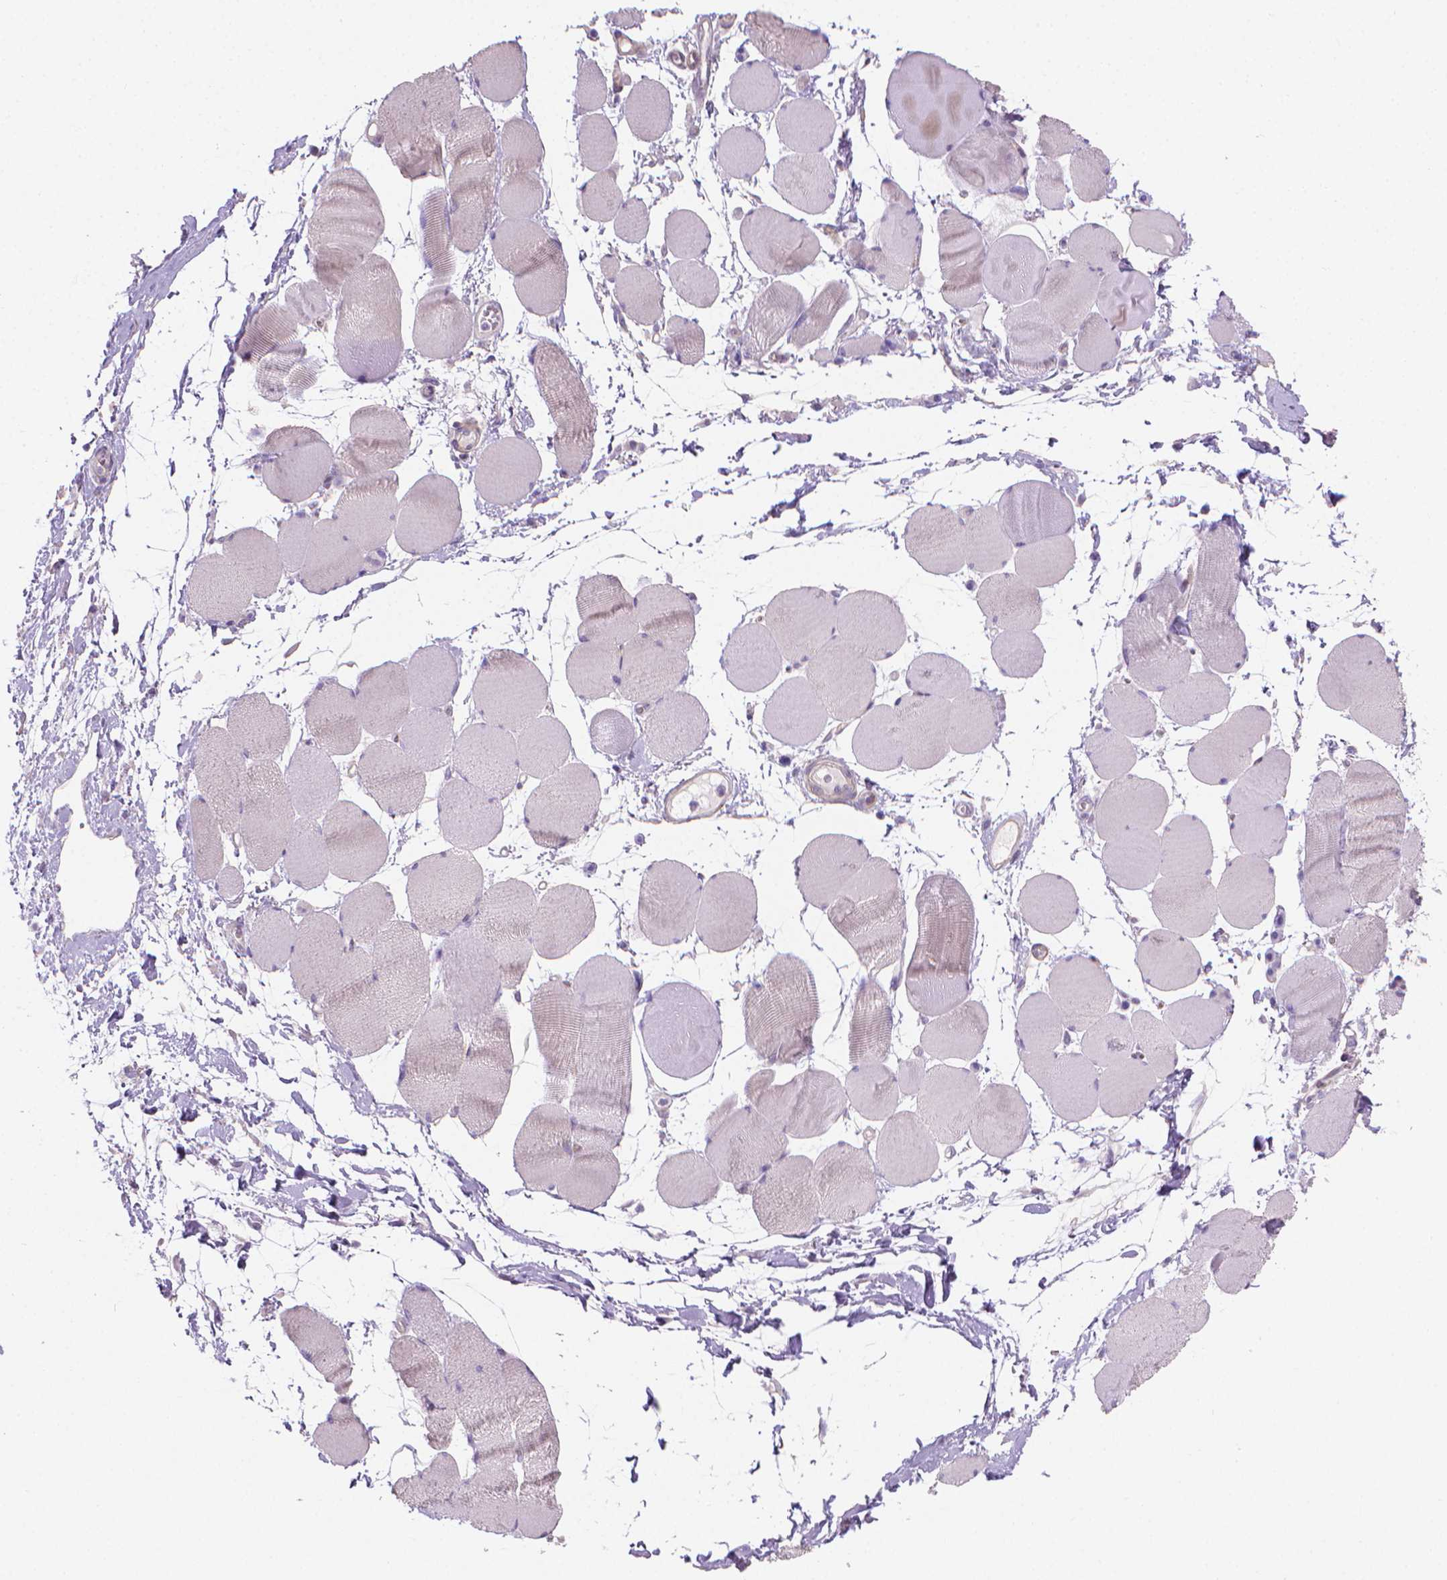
{"staining": {"intensity": "negative", "quantity": "none", "location": "none"}, "tissue": "skeletal muscle", "cell_type": "Myocytes", "image_type": "normal", "snomed": [{"axis": "morphology", "description": "Normal tissue, NOS"}, {"axis": "topography", "description": "Skeletal muscle"}], "caption": "Immunohistochemistry of unremarkable human skeletal muscle exhibits no positivity in myocytes.", "gene": "GSDMA", "patient": {"sex": "female", "age": 75}}